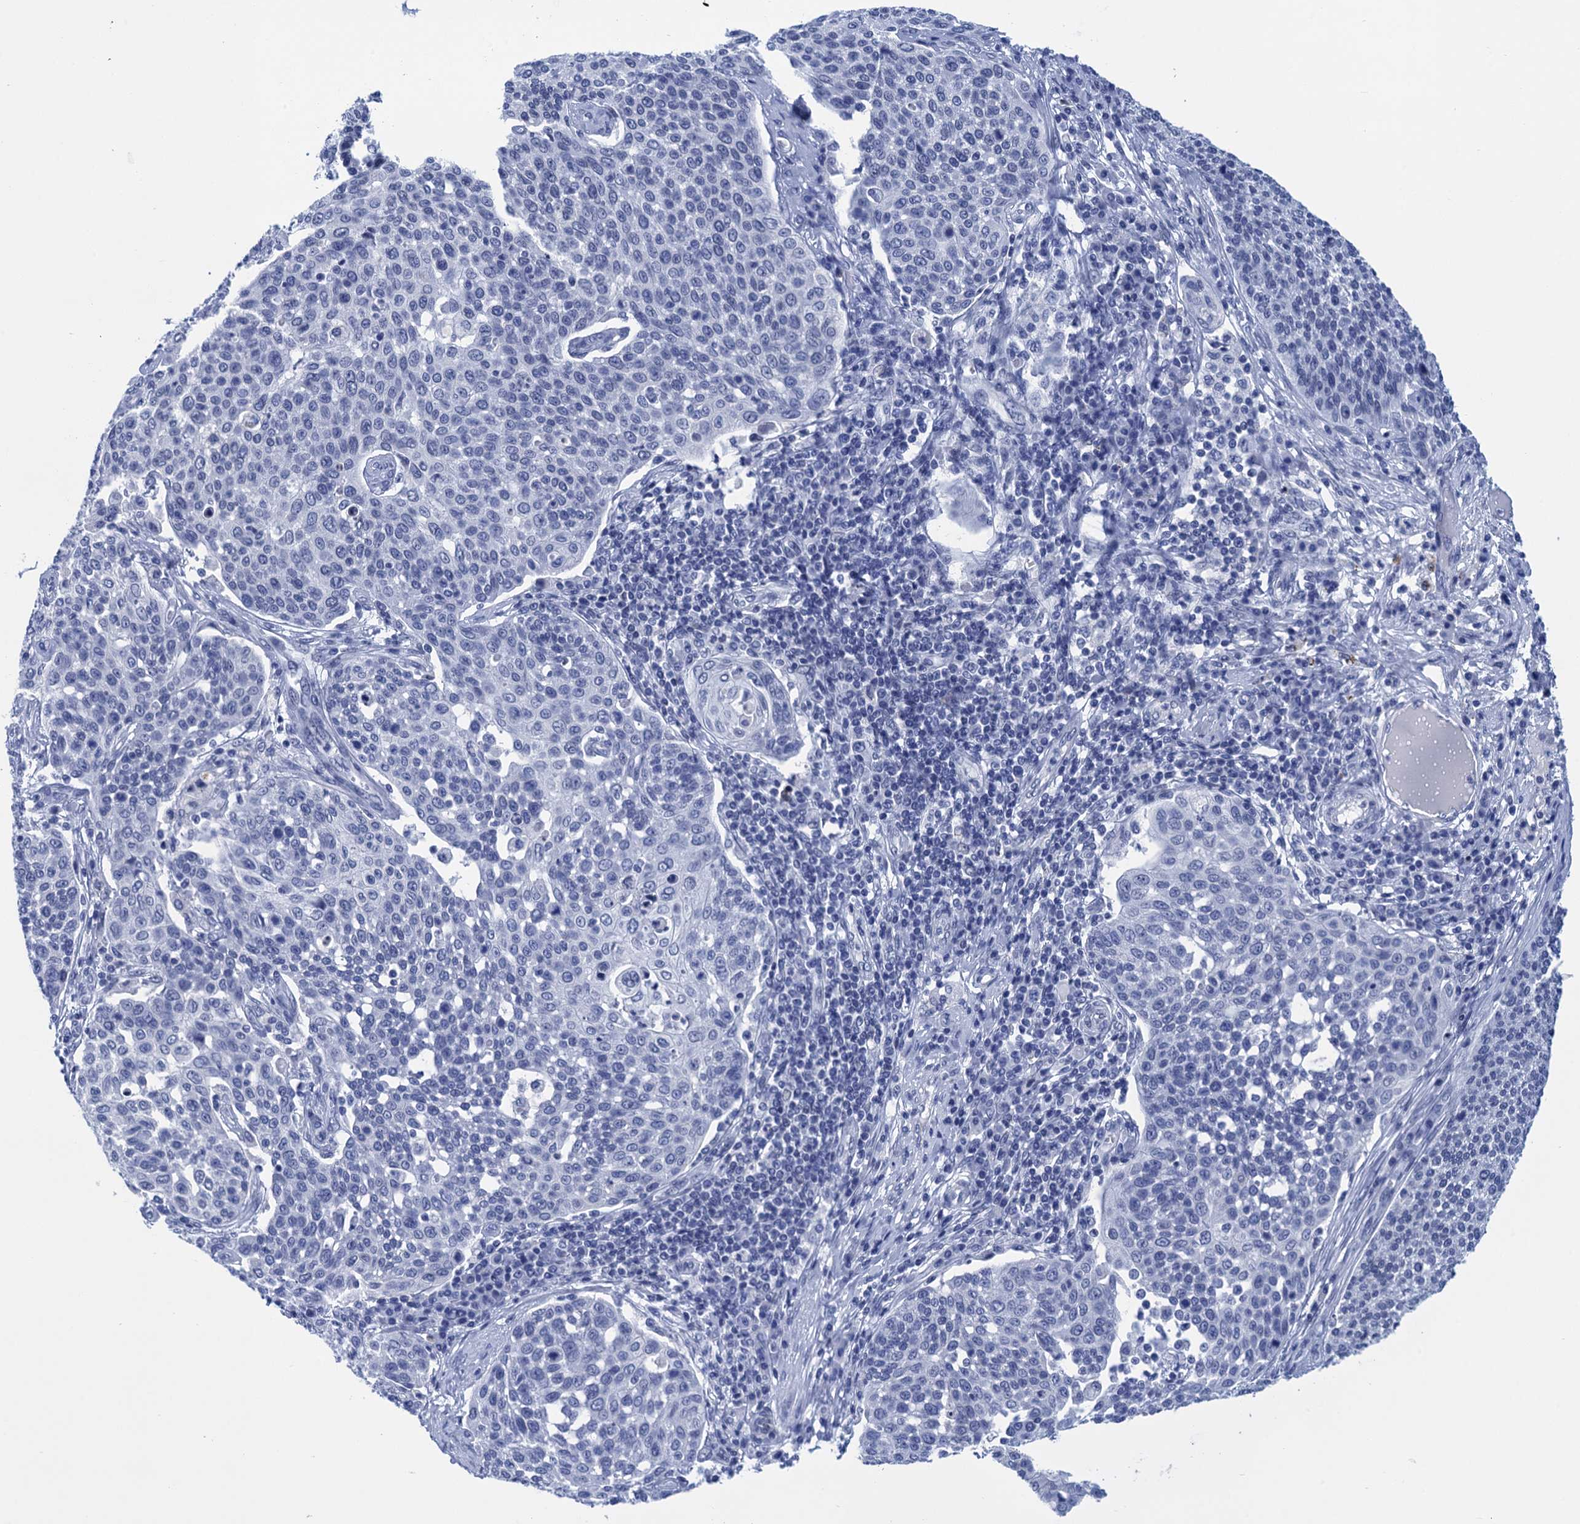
{"staining": {"intensity": "negative", "quantity": "none", "location": "none"}, "tissue": "cervical cancer", "cell_type": "Tumor cells", "image_type": "cancer", "snomed": [{"axis": "morphology", "description": "Squamous cell carcinoma, NOS"}, {"axis": "topography", "description": "Cervix"}], "caption": "Tumor cells are negative for brown protein staining in cervical cancer (squamous cell carcinoma).", "gene": "METTL25", "patient": {"sex": "female", "age": 34}}